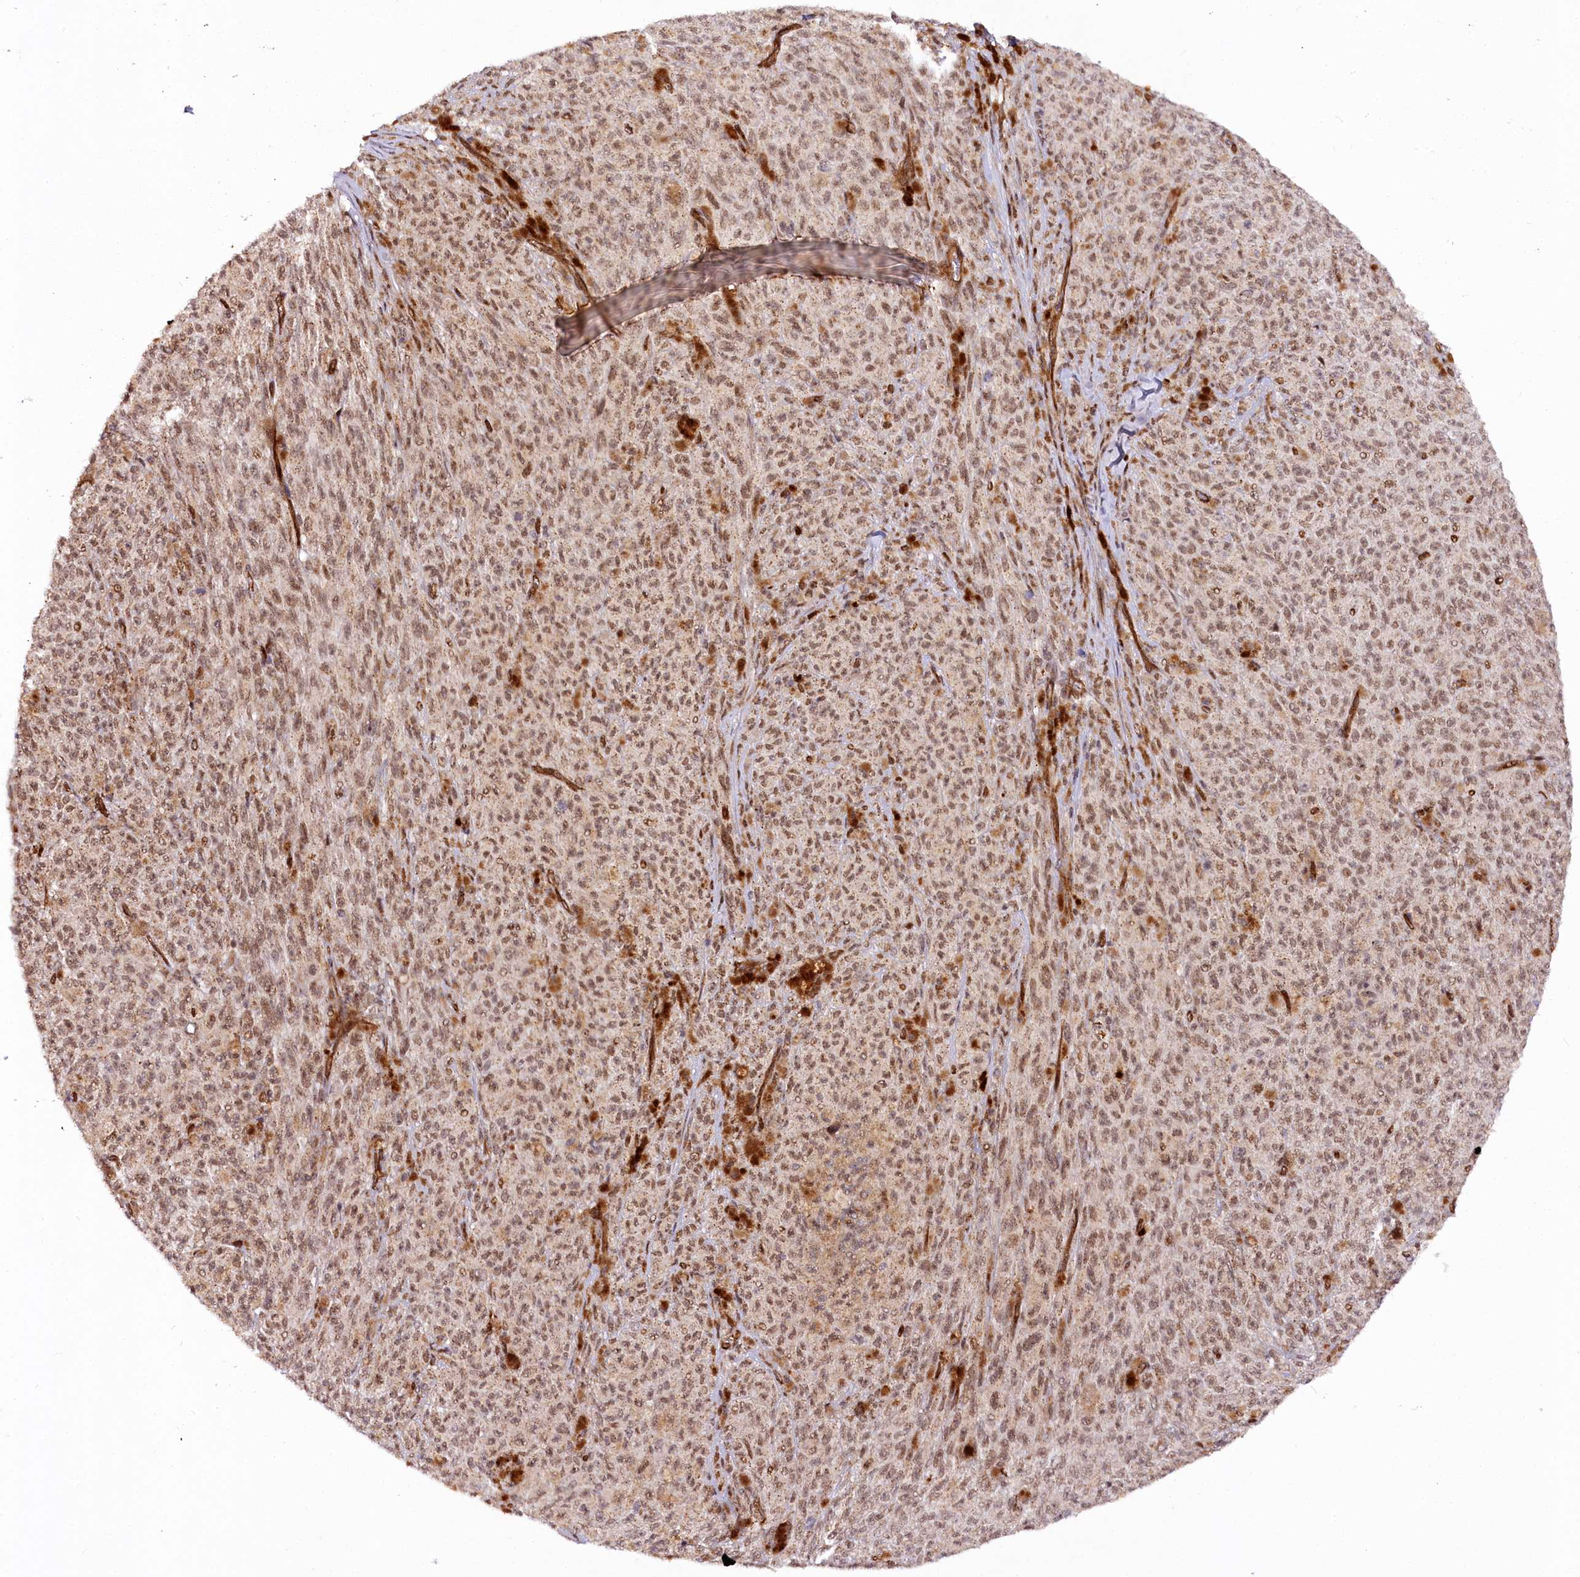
{"staining": {"intensity": "moderate", "quantity": ">75%", "location": "nuclear"}, "tissue": "melanoma", "cell_type": "Tumor cells", "image_type": "cancer", "snomed": [{"axis": "morphology", "description": "Malignant melanoma, NOS"}, {"axis": "topography", "description": "Skin"}], "caption": "DAB immunohistochemical staining of malignant melanoma exhibits moderate nuclear protein expression in about >75% of tumor cells. (brown staining indicates protein expression, while blue staining denotes nuclei).", "gene": "COPG1", "patient": {"sex": "female", "age": 82}}